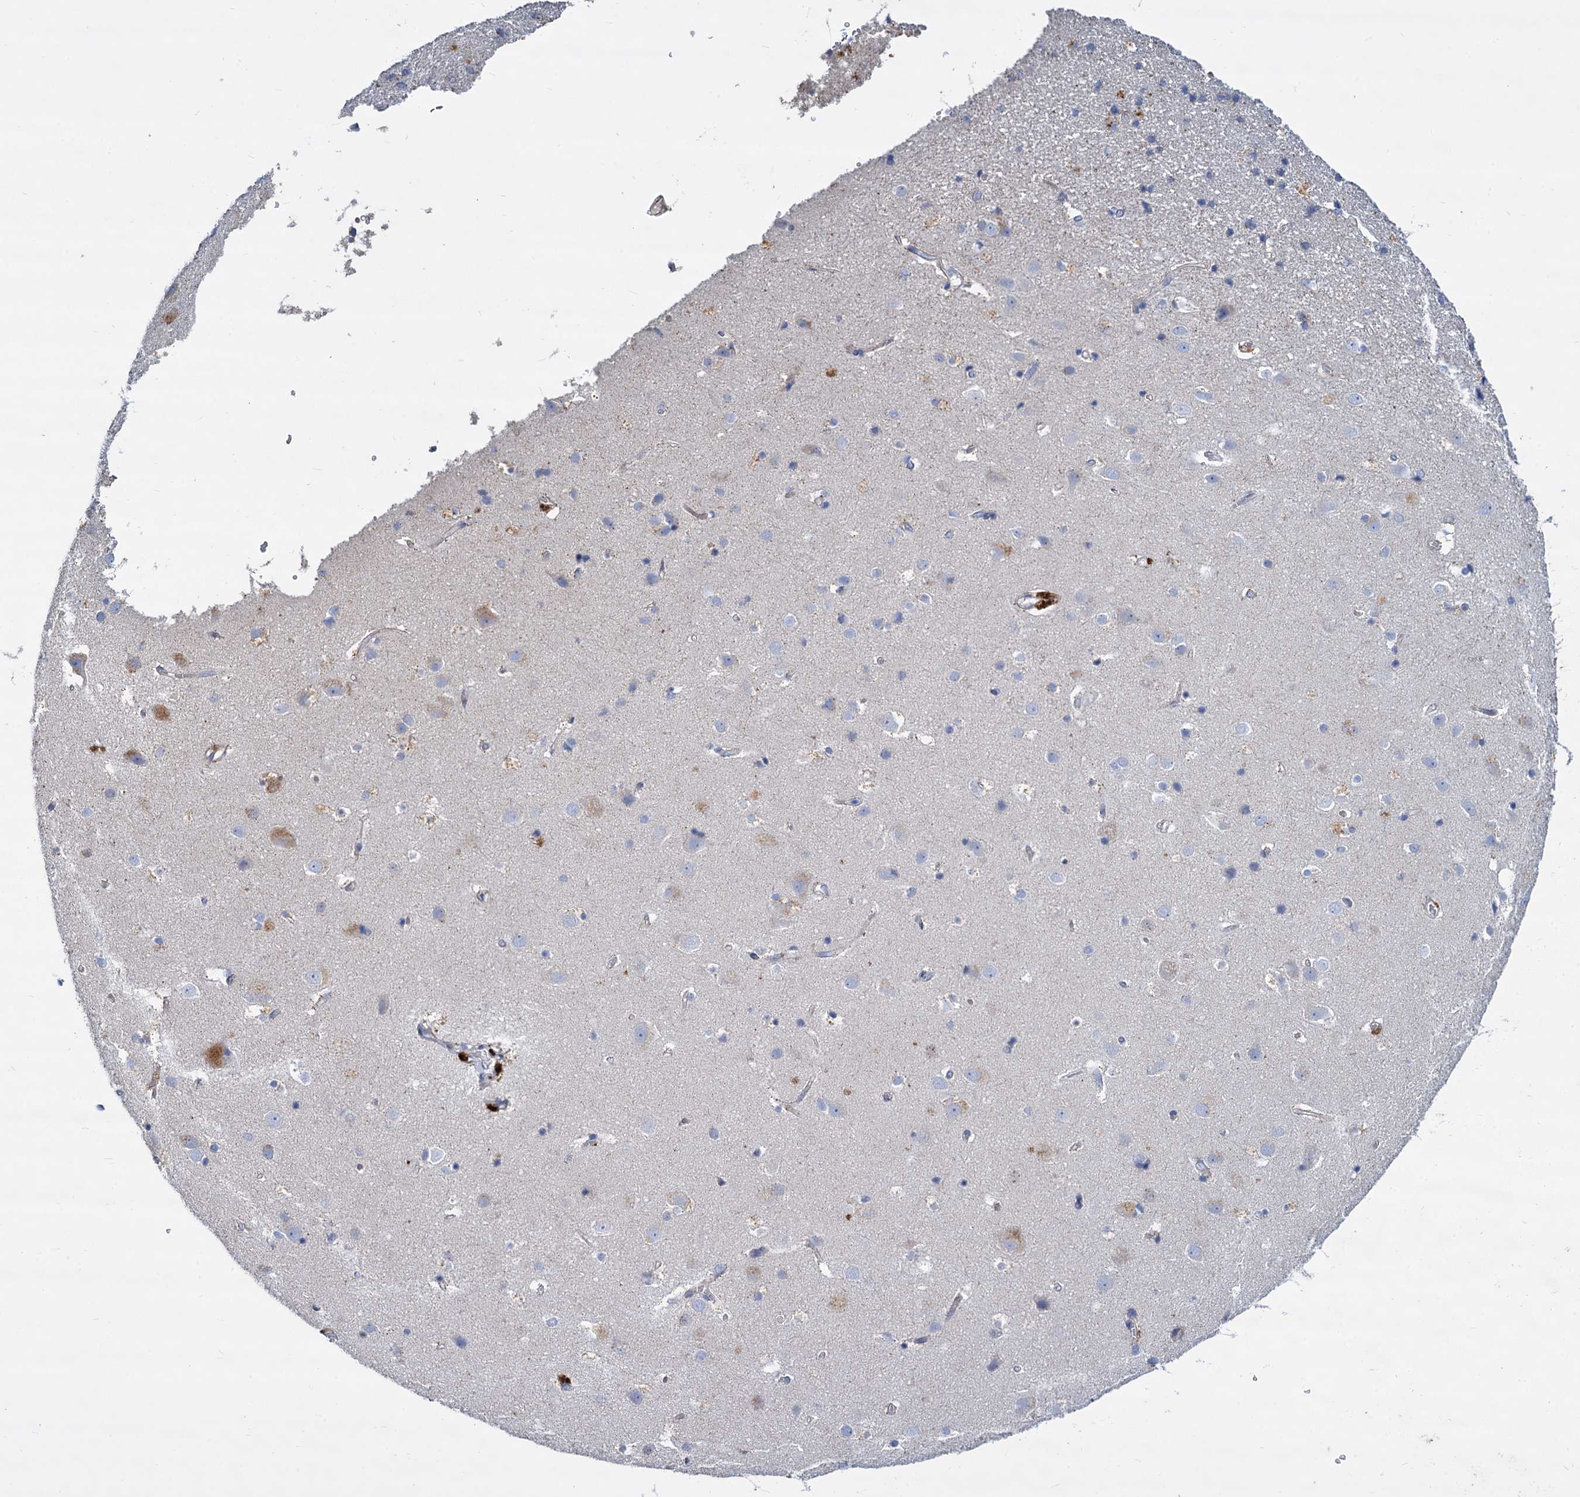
{"staining": {"intensity": "negative", "quantity": "none", "location": "none"}, "tissue": "cerebral cortex", "cell_type": "Endothelial cells", "image_type": "normal", "snomed": [{"axis": "morphology", "description": "Normal tissue, NOS"}, {"axis": "topography", "description": "Cerebral cortex"}], "caption": "Immunohistochemistry (IHC) of benign cerebral cortex displays no staining in endothelial cells.", "gene": "TRIM77", "patient": {"sex": "male", "age": 54}}